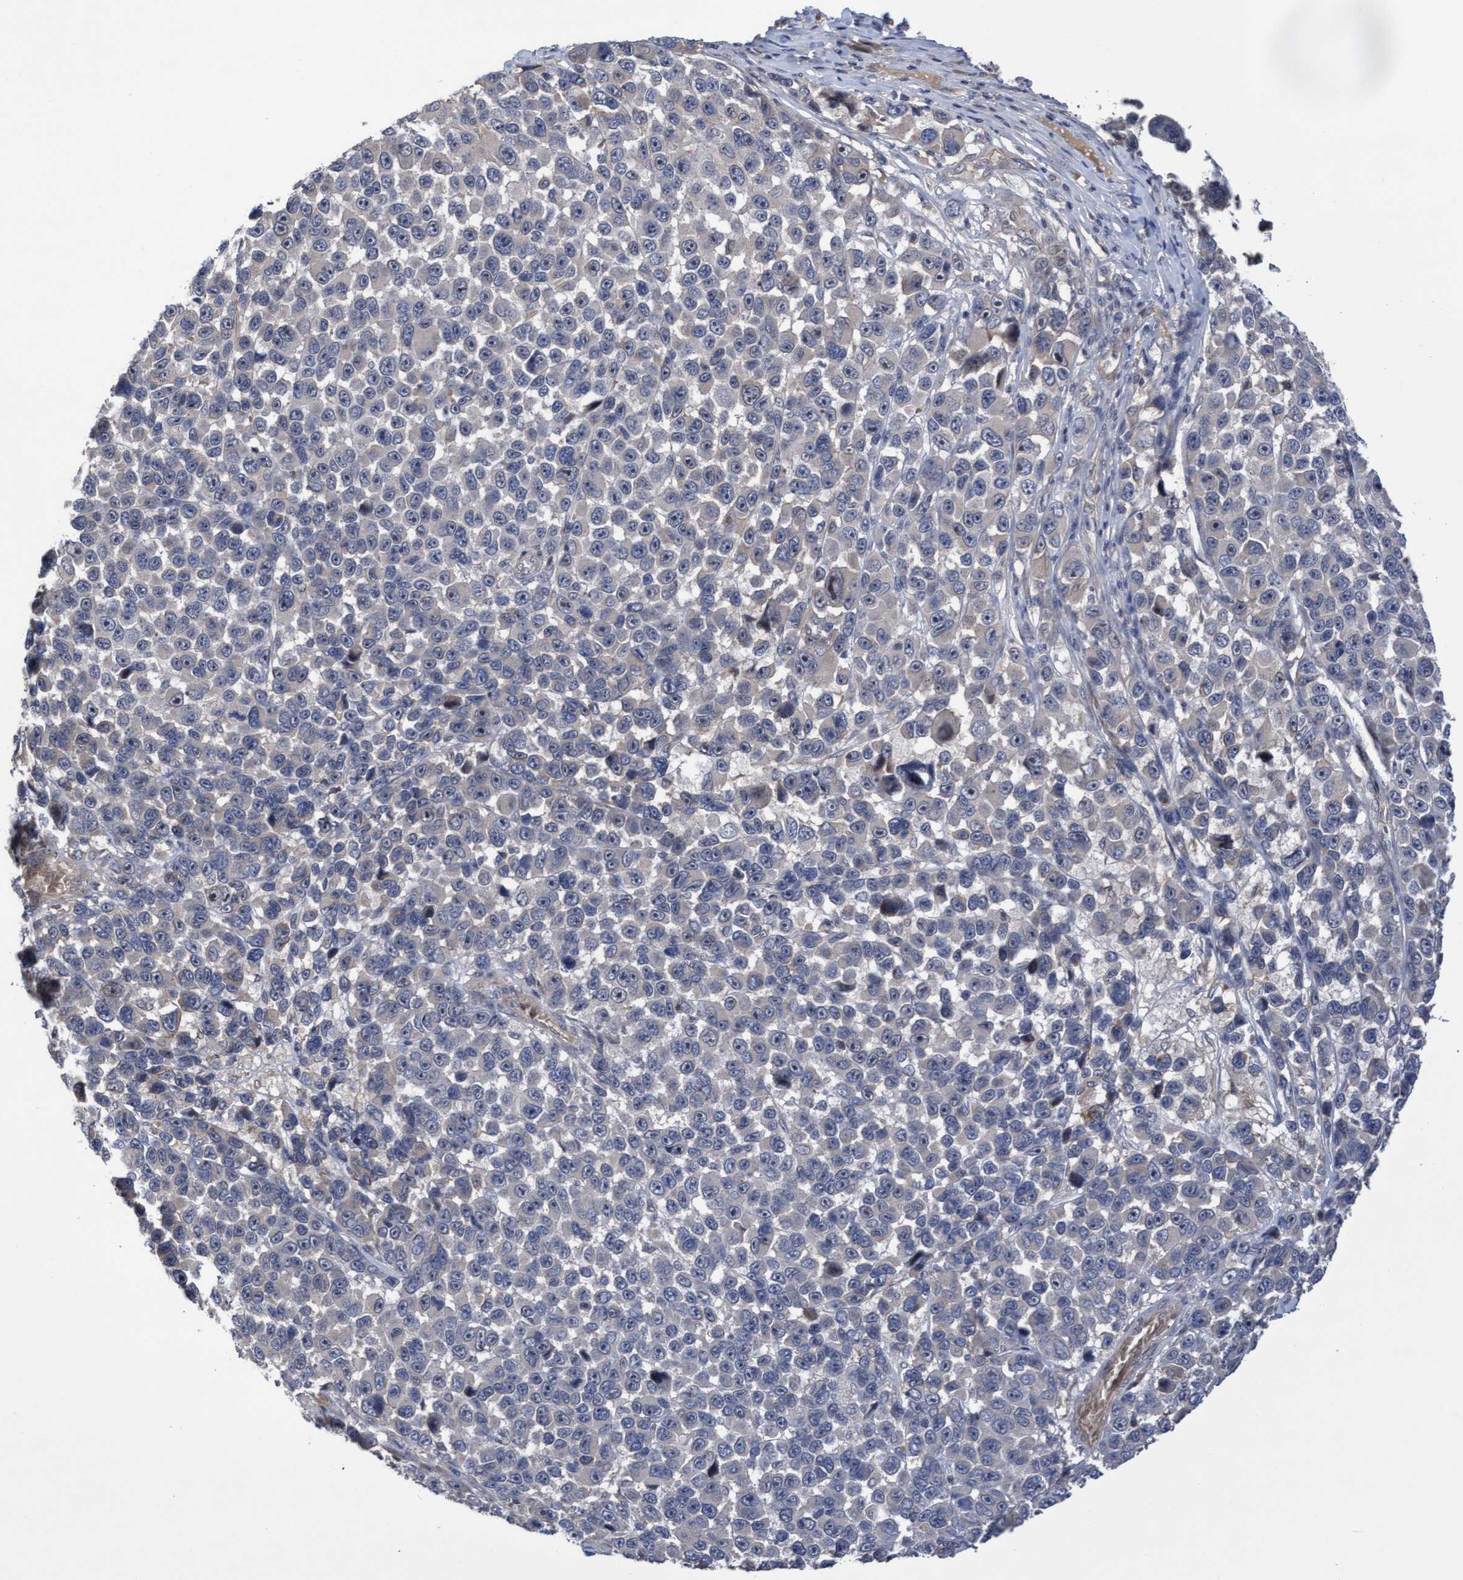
{"staining": {"intensity": "negative", "quantity": "none", "location": "none"}, "tissue": "melanoma", "cell_type": "Tumor cells", "image_type": "cancer", "snomed": [{"axis": "morphology", "description": "Malignant melanoma, NOS"}, {"axis": "topography", "description": "Skin"}], "caption": "Melanoma was stained to show a protein in brown. There is no significant positivity in tumor cells.", "gene": "COBL", "patient": {"sex": "male", "age": 53}}